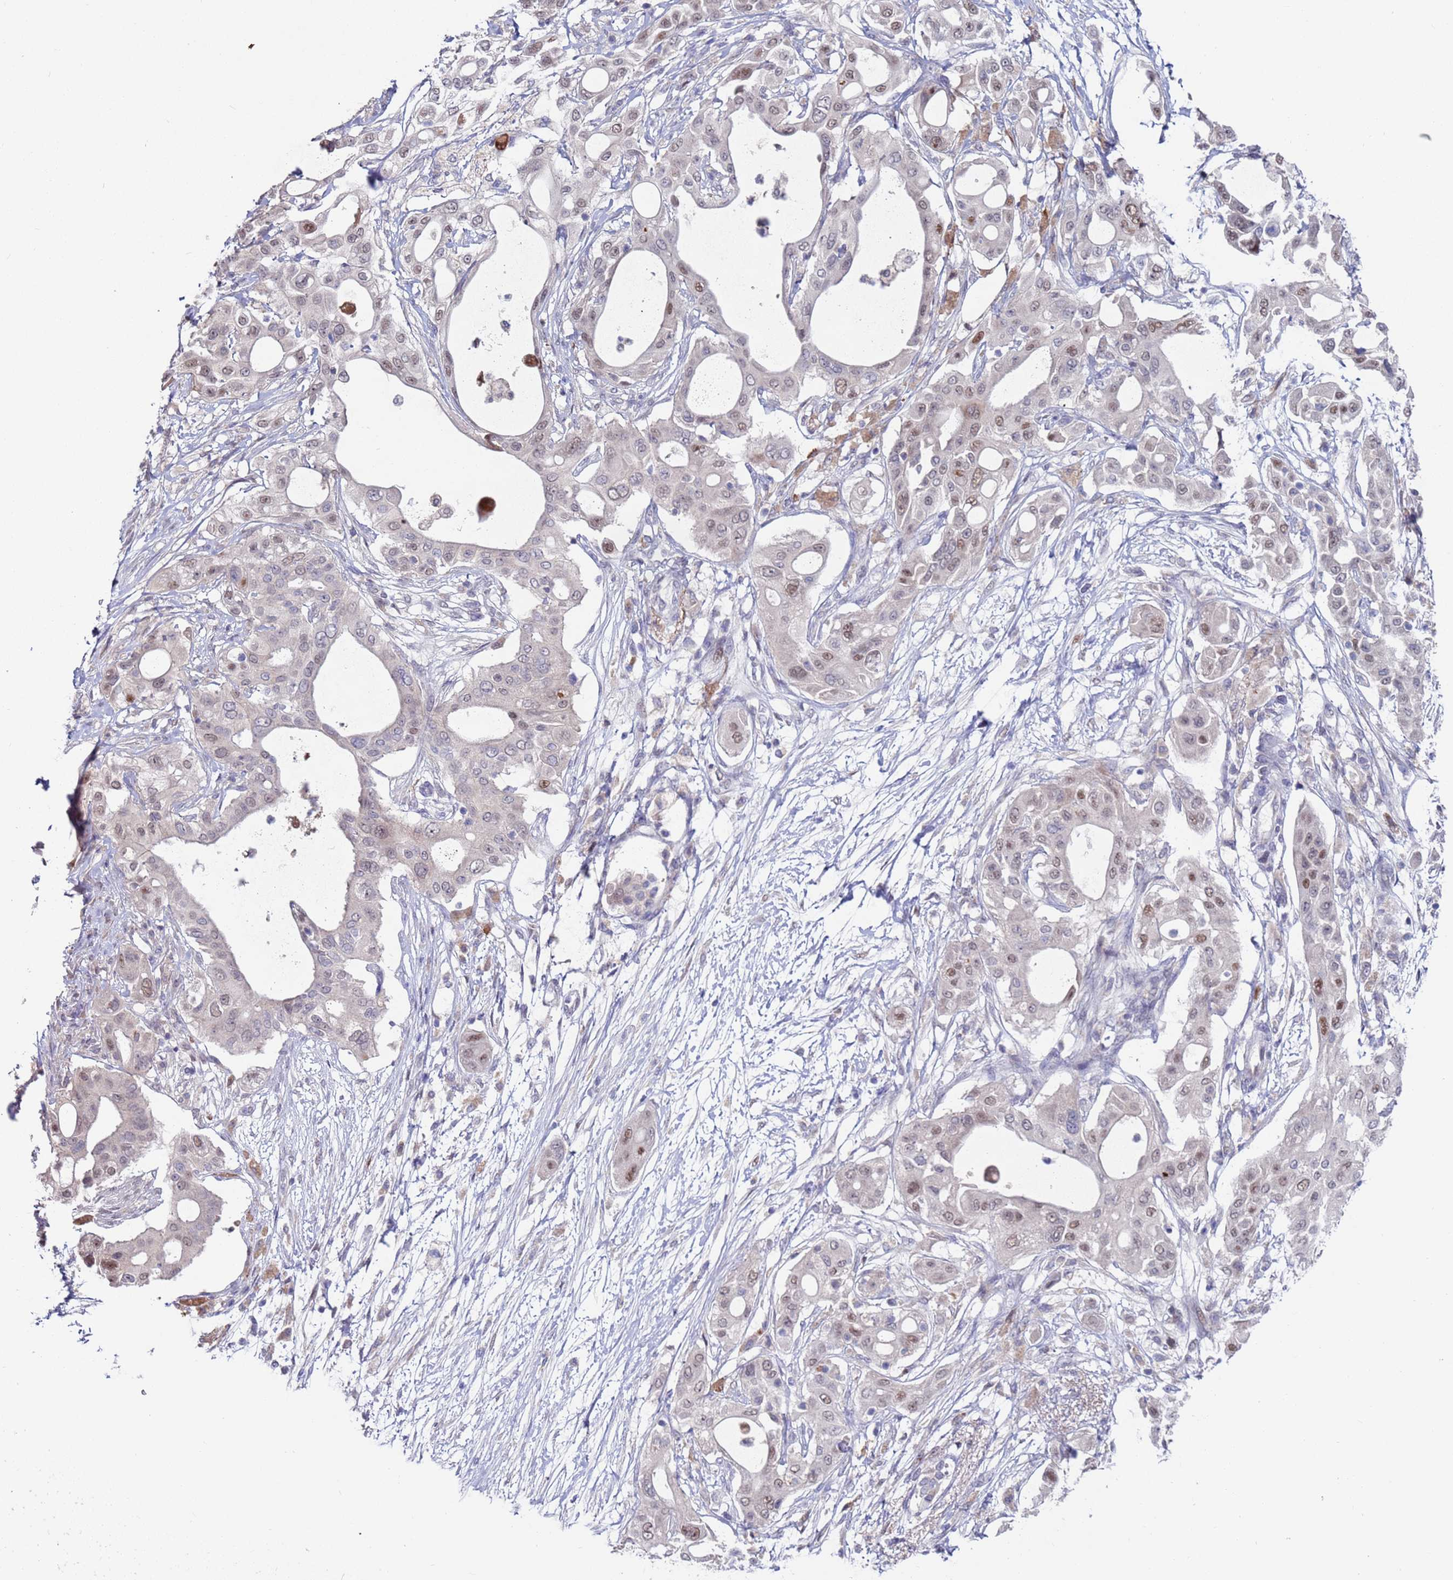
{"staining": {"intensity": "weak", "quantity": "25%-75%", "location": "nuclear"}, "tissue": "pancreatic cancer", "cell_type": "Tumor cells", "image_type": "cancer", "snomed": [{"axis": "morphology", "description": "Adenocarcinoma, NOS"}, {"axis": "topography", "description": "Pancreas"}], "caption": "Protein expression analysis of human pancreatic adenocarcinoma reveals weak nuclear expression in approximately 25%-75% of tumor cells.", "gene": "FBXO27", "patient": {"sex": "male", "age": 68}}